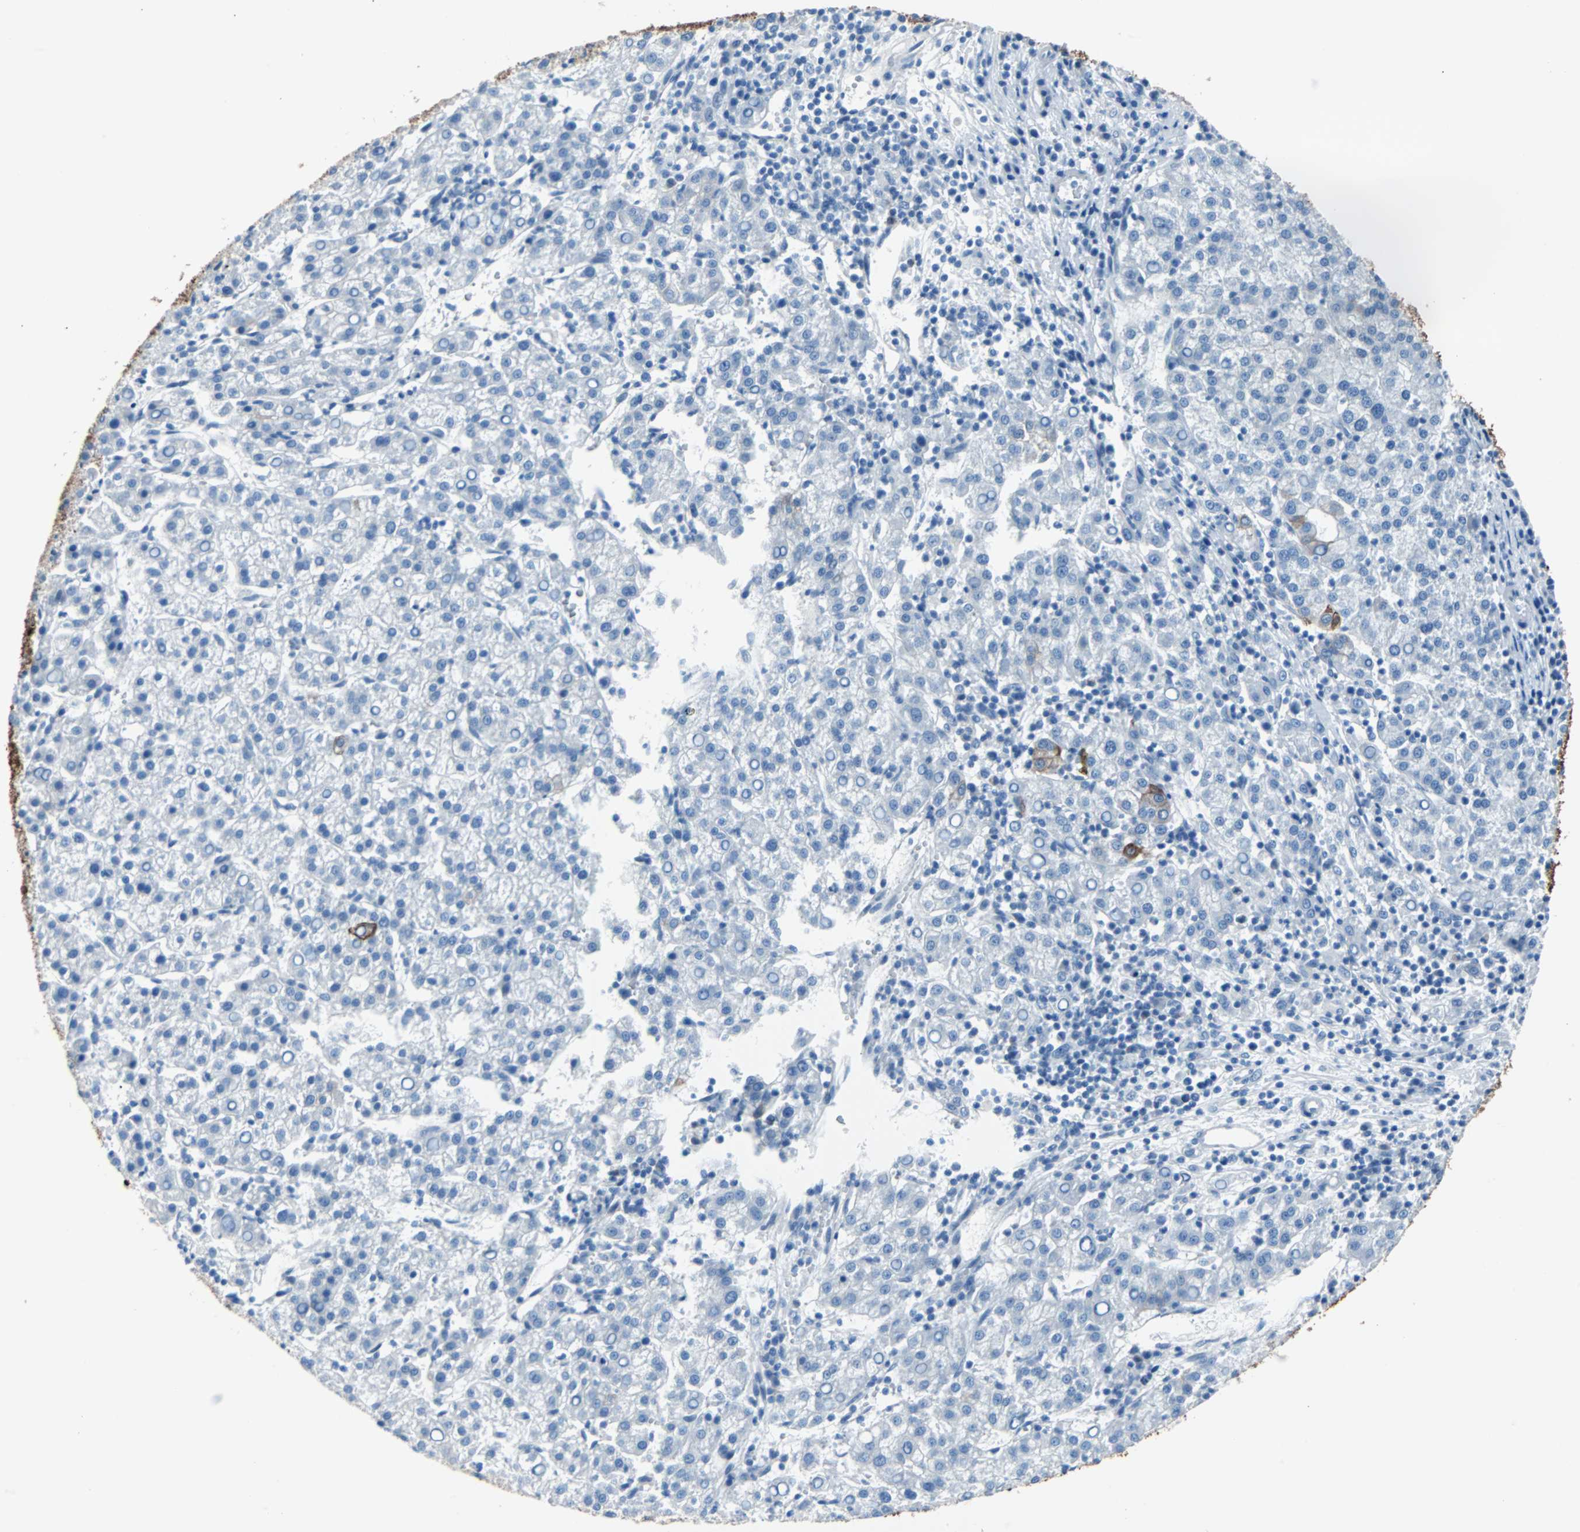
{"staining": {"intensity": "negative", "quantity": "none", "location": "none"}, "tissue": "liver cancer", "cell_type": "Tumor cells", "image_type": "cancer", "snomed": [{"axis": "morphology", "description": "Carcinoma, Hepatocellular, NOS"}, {"axis": "topography", "description": "Liver"}], "caption": "The micrograph reveals no significant positivity in tumor cells of liver hepatocellular carcinoma.", "gene": "KRT7", "patient": {"sex": "female", "age": 58}}